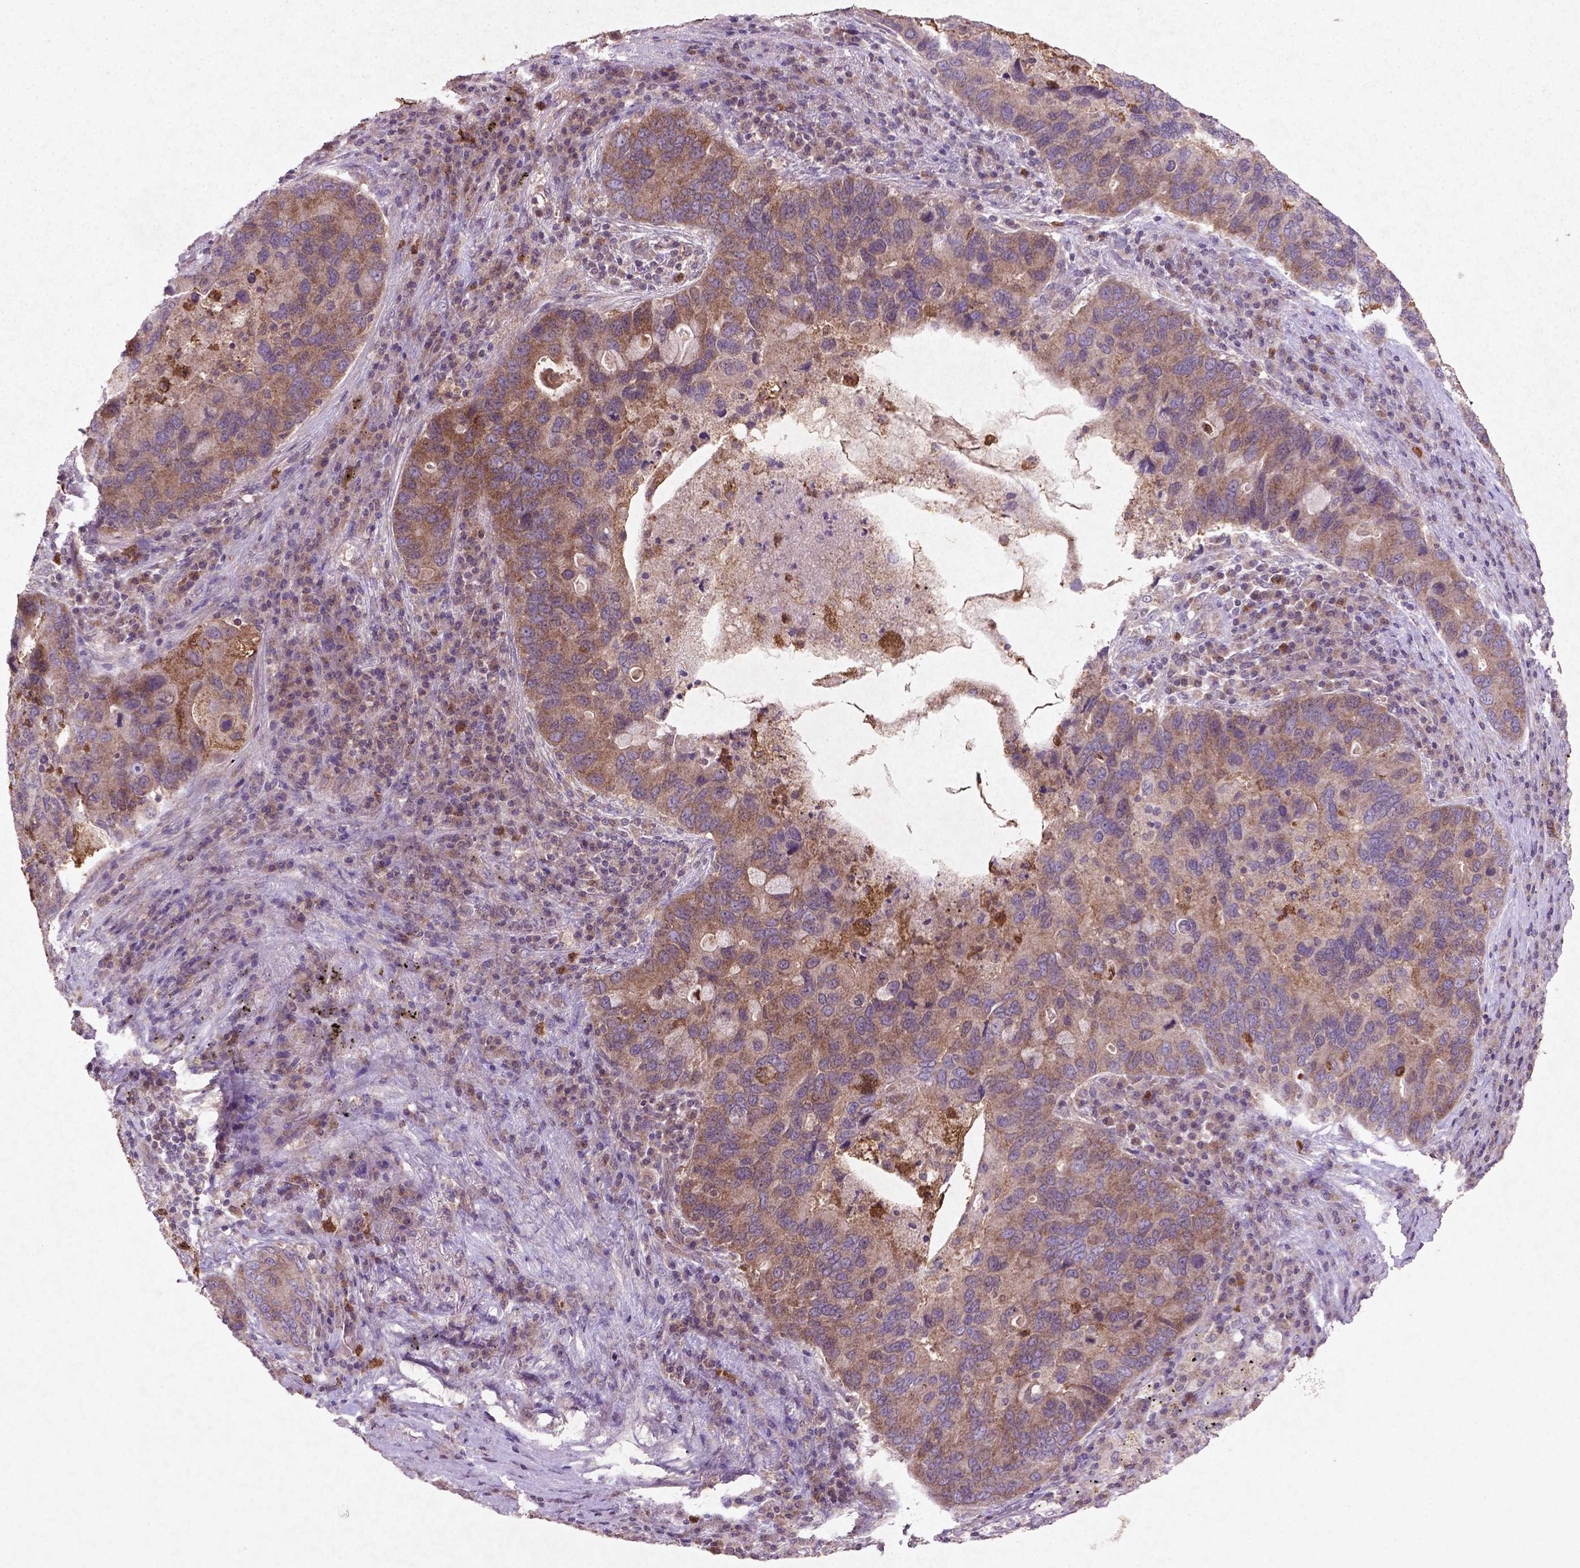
{"staining": {"intensity": "moderate", "quantity": ">75%", "location": "cytoplasmic/membranous"}, "tissue": "lung cancer", "cell_type": "Tumor cells", "image_type": "cancer", "snomed": [{"axis": "morphology", "description": "Adenocarcinoma, NOS"}, {"axis": "morphology", "description": "Adenocarcinoma, metastatic, NOS"}, {"axis": "topography", "description": "Lymph node"}, {"axis": "topography", "description": "Lung"}], "caption": "Lung cancer (metastatic adenocarcinoma) stained with a protein marker displays moderate staining in tumor cells.", "gene": "MTOR", "patient": {"sex": "female", "age": 54}}